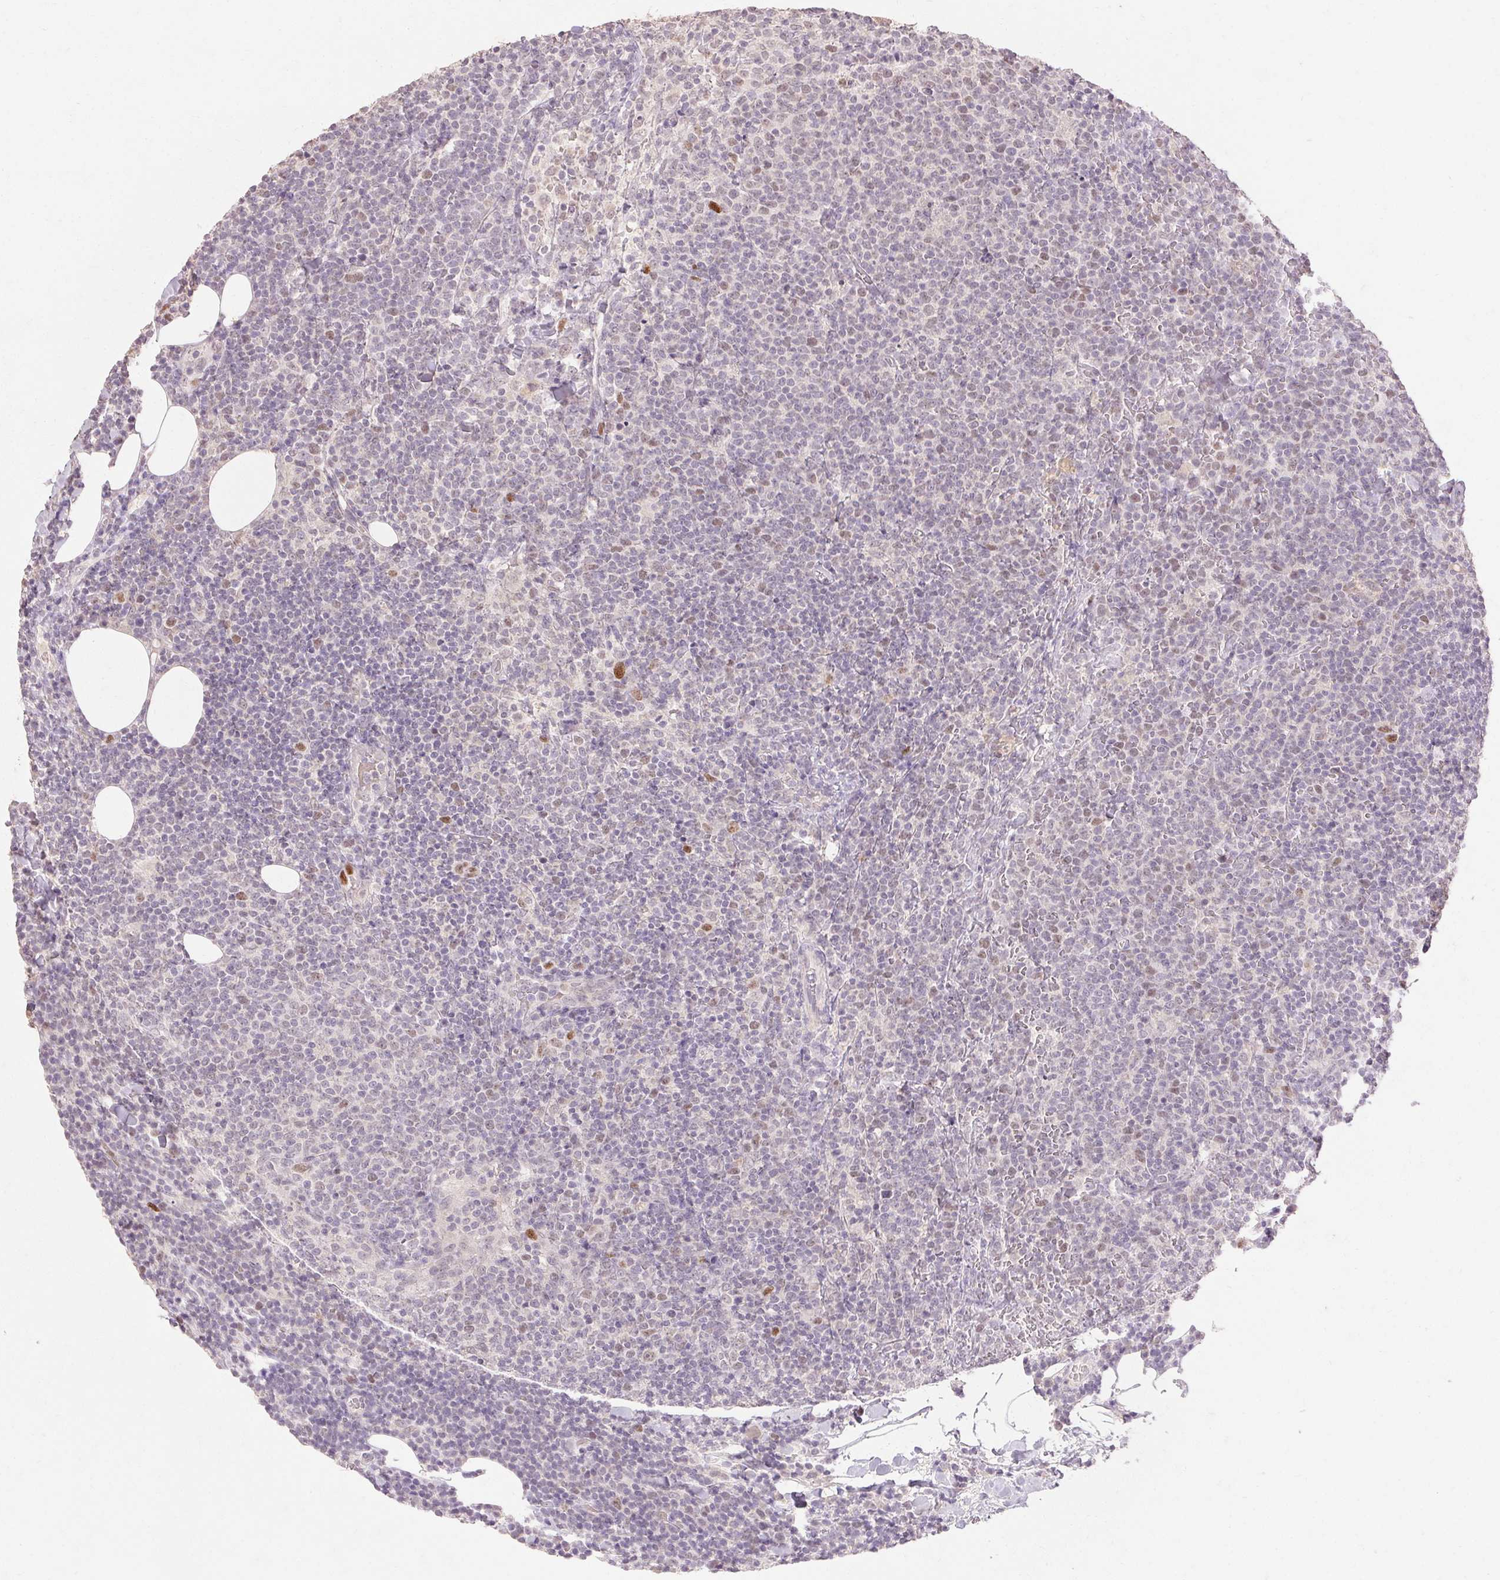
{"staining": {"intensity": "weak", "quantity": "<25%", "location": "nuclear"}, "tissue": "lymphoma", "cell_type": "Tumor cells", "image_type": "cancer", "snomed": [{"axis": "morphology", "description": "Malignant lymphoma, non-Hodgkin's type, High grade"}, {"axis": "topography", "description": "Lymph node"}], "caption": "A high-resolution histopathology image shows immunohistochemistry (IHC) staining of malignant lymphoma, non-Hodgkin's type (high-grade), which displays no significant positivity in tumor cells.", "gene": "SKP2", "patient": {"sex": "male", "age": 61}}